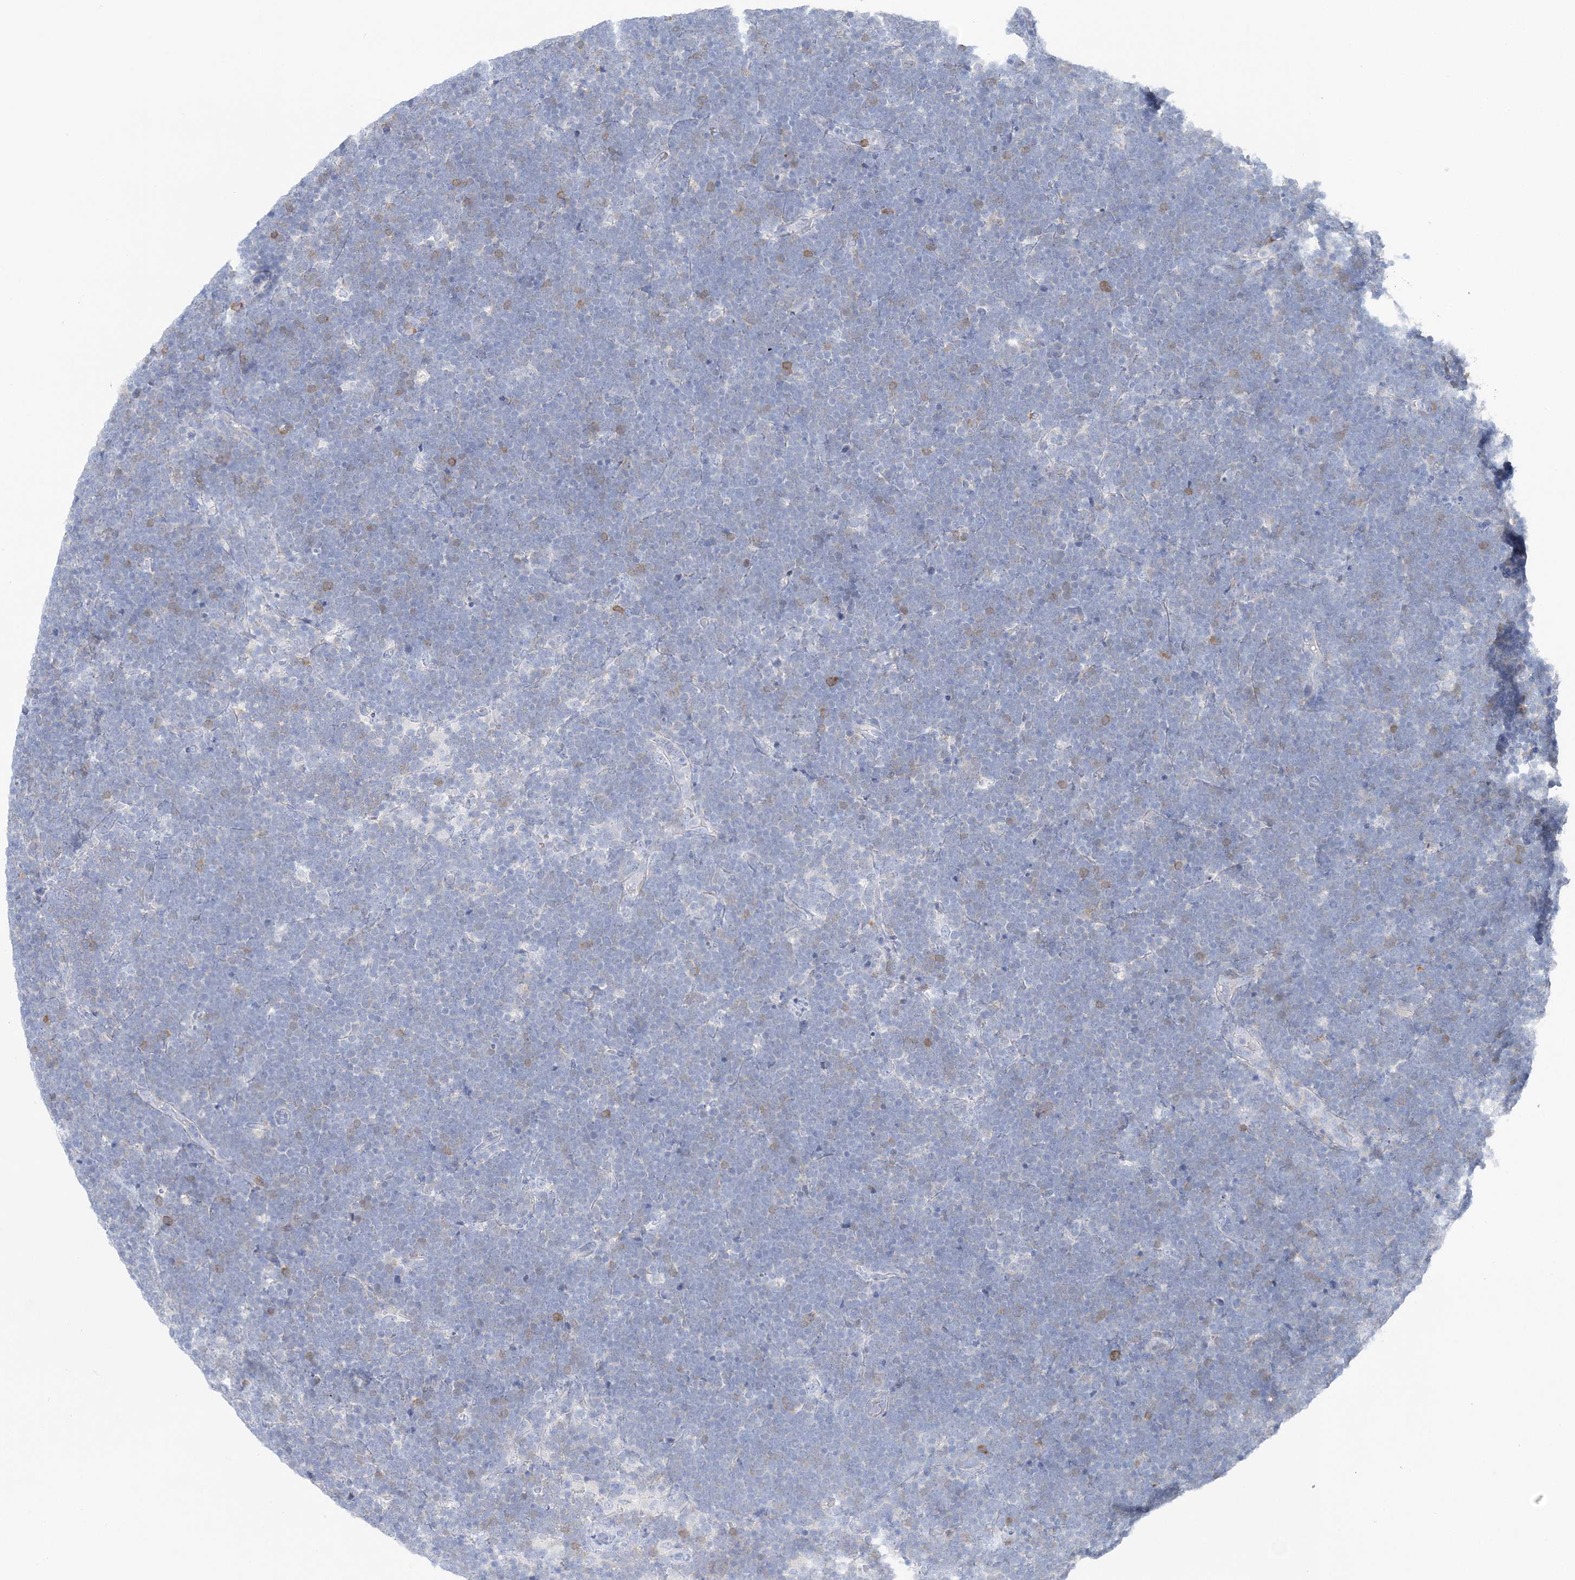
{"staining": {"intensity": "negative", "quantity": "none", "location": "none"}, "tissue": "lymphoma", "cell_type": "Tumor cells", "image_type": "cancer", "snomed": [{"axis": "morphology", "description": "Malignant lymphoma, non-Hodgkin's type, High grade"}, {"axis": "topography", "description": "Lymph node"}], "caption": "IHC photomicrograph of neoplastic tissue: human high-grade malignant lymphoma, non-Hodgkin's type stained with DAB reveals no significant protein staining in tumor cells.", "gene": "HMGCS1", "patient": {"sex": "male", "age": 13}}